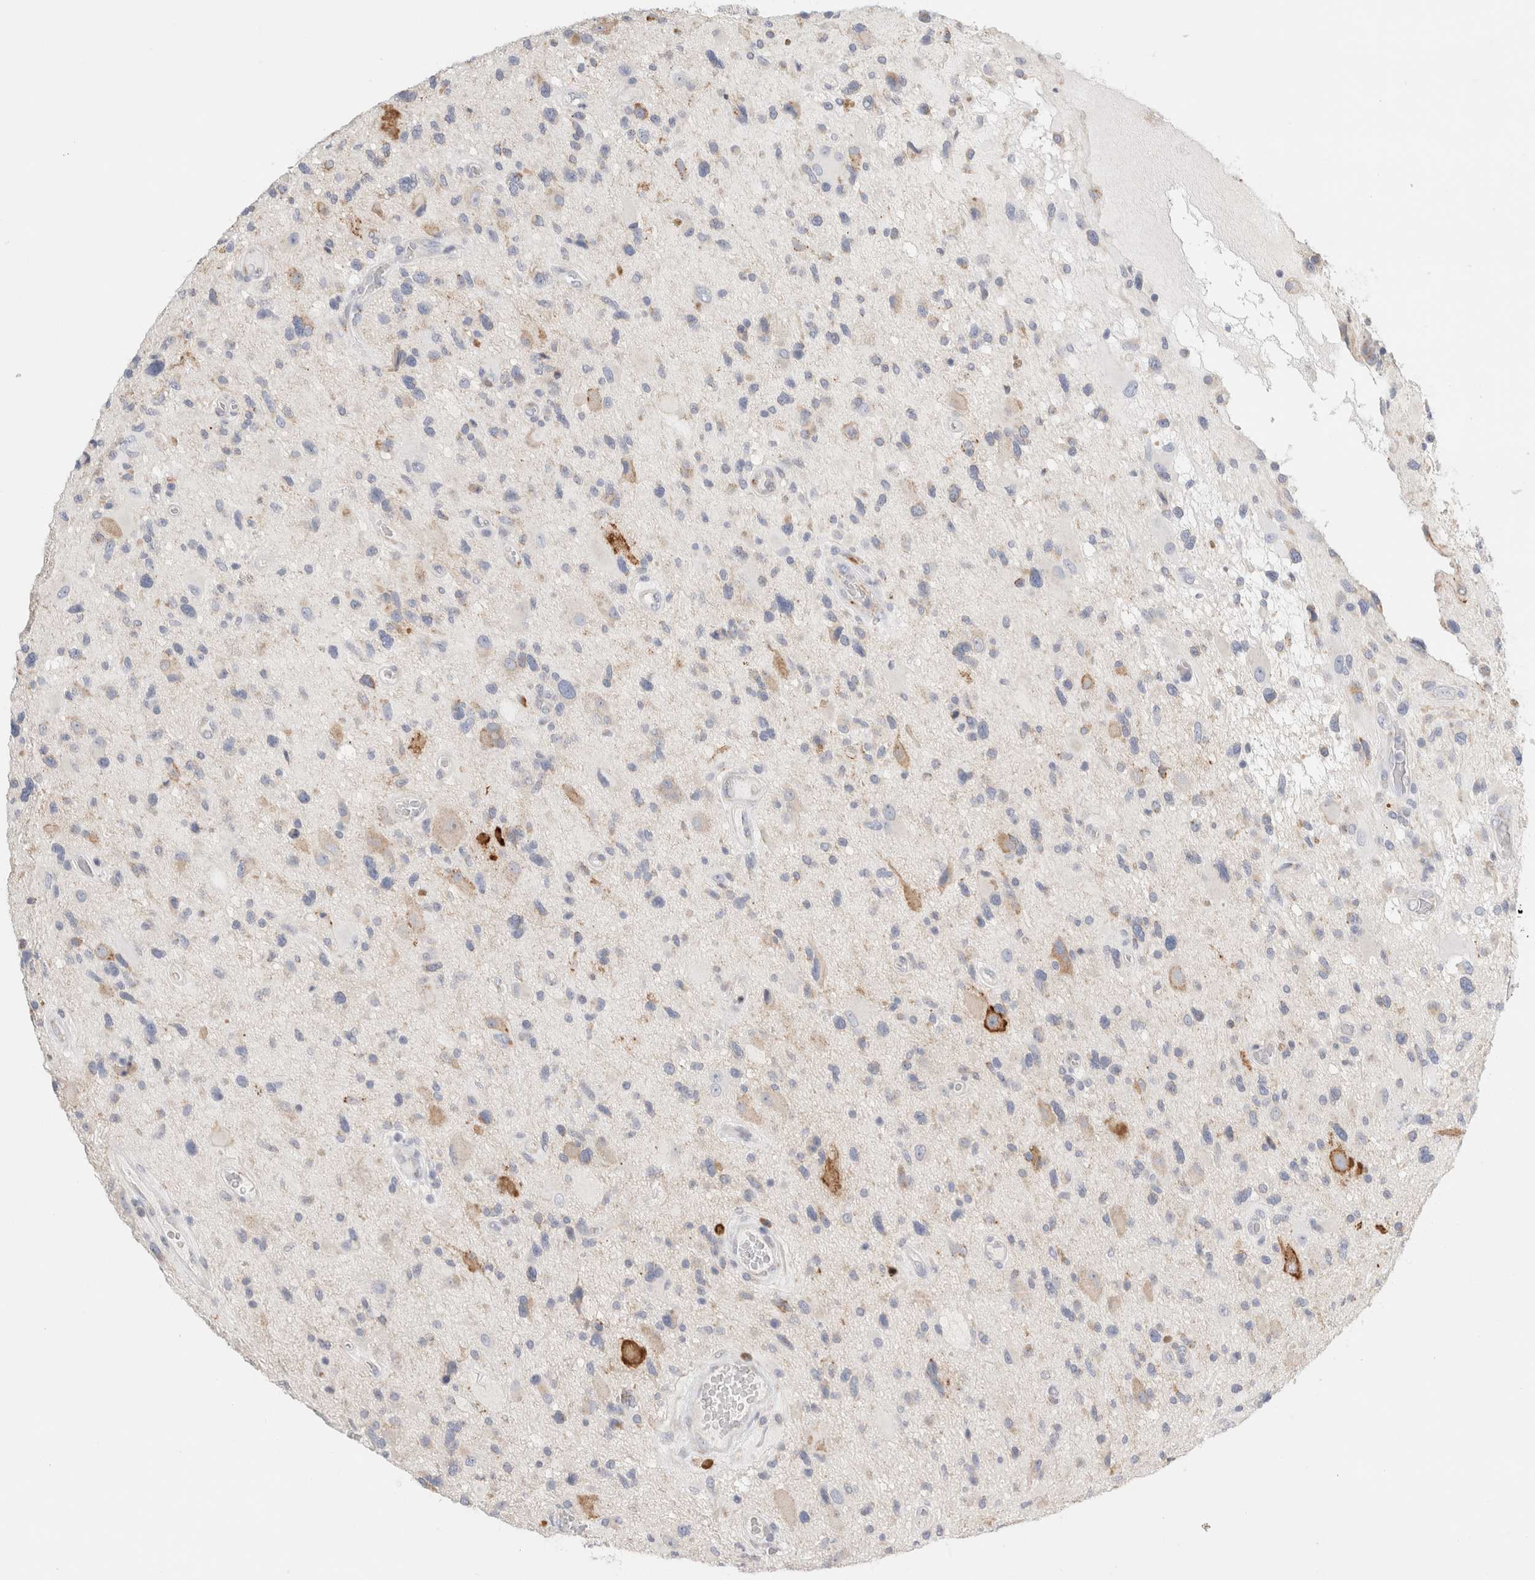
{"staining": {"intensity": "negative", "quantity": "none", "location": "none"}, "tissue": "glioma", "cell_type": "Tumor cells", "image_type": "cancer", "snomed": [{"axis": "morphology", "description": "Glioma, malignant, High grade"}, {"axis": "topography", "description": "Brain"}], "caption": "A photomicrograph of human glioma is negative for staining in tumor cells. (Brightfield microscopy of DAB (3,3'-diaminobenzidine) IHC at high magnification).", "gene": "CSK", "patient": {"sex": "male", "age": 33}}